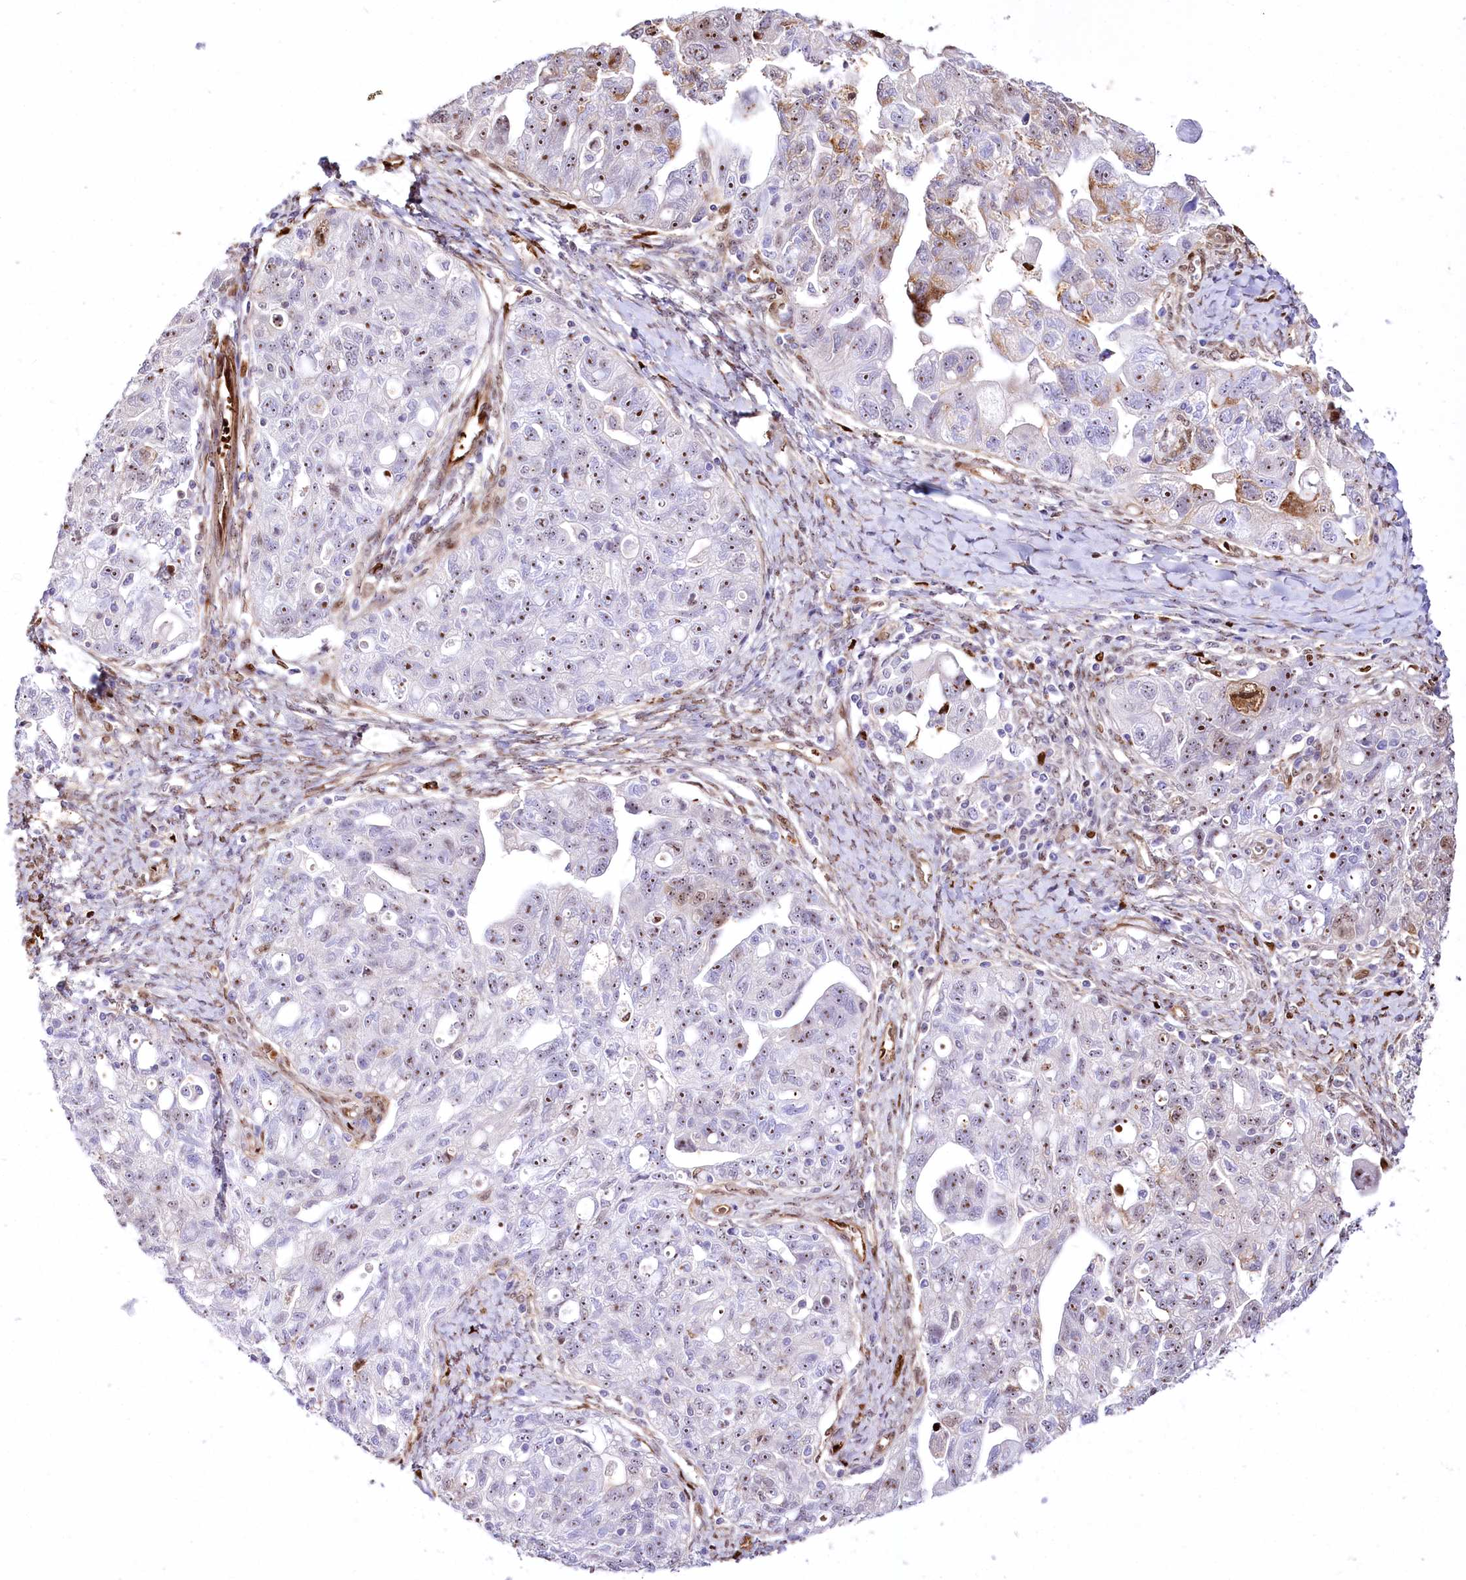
{"staining": {"intensity": "moderate", "quantity": "25%-75%", "location": "cytoplasmic/membranous,nuclear"}, "tissue": "ovarian cancer", "cell_type": "Tumor cells", "image_type": "cancer", "snomed": [{"axis": "morphology", "description": "Carcinoma, NOS"}, {"axis": "morphology", "description": "Cystadenocarcinoma, serous, NOS"}, {"axis": "topography", "description": "Ovary"}], "caption": "Immunohistochemical staining of human serous cystadenocarcinoma (ovarian) exhibits medium levels of moderate cytoplasmic/membranous and nuclear protein expression in about 25%-75% of tumor cells.", "gene": "PTMS", "patient": {"sex": "female", "age": 69}}